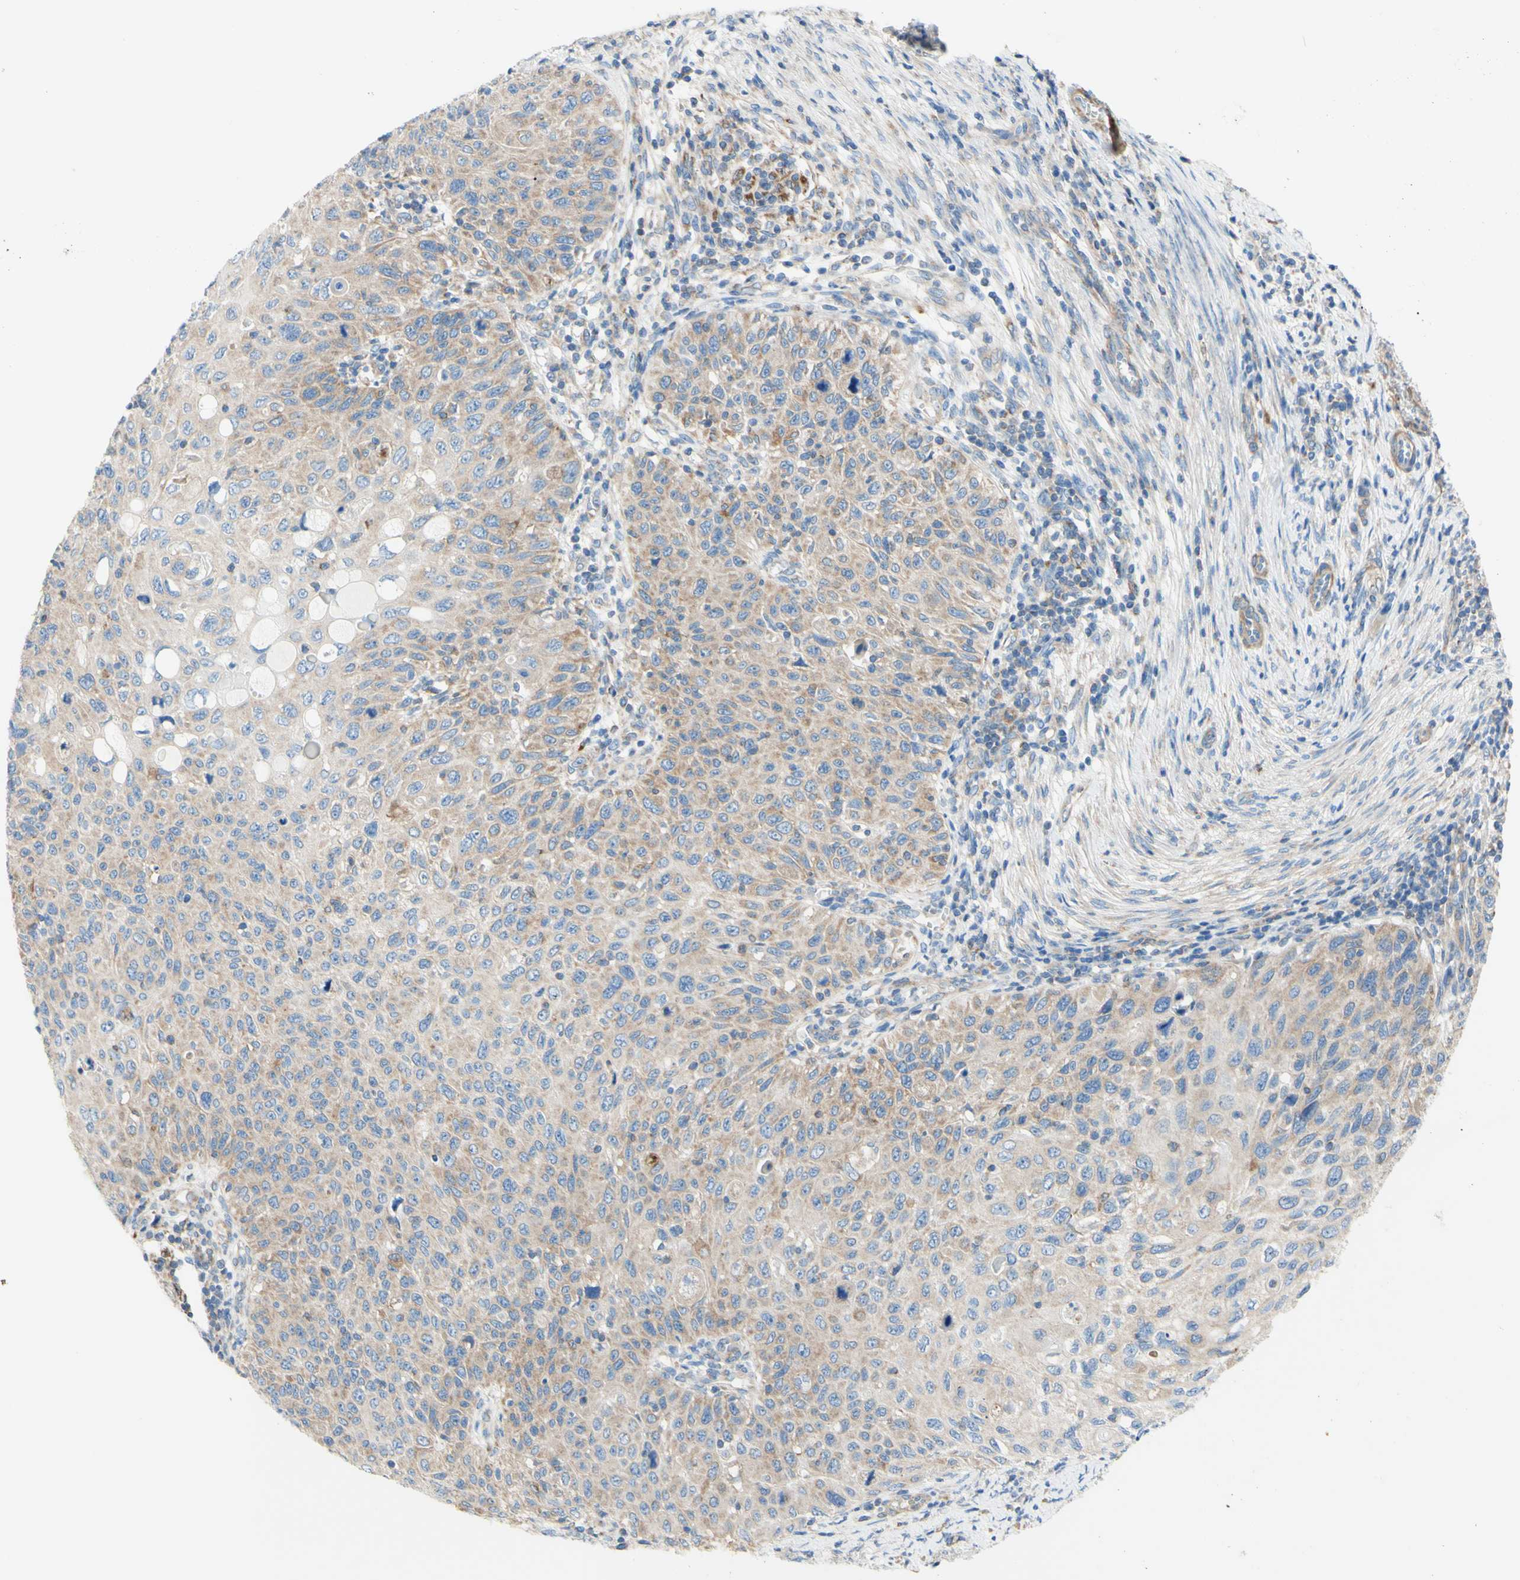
{"staining": {"intensity": "weak", "quantity": "25%-75%", "location": "cytoplasmic/membranous"}, "tissue": "cervical cancer", "cell_type": "Tumor cells", "image_type": "cancer", "snomed": [{"axis": "morphology", "description": "Squamous cell carcinoma, NOS"}, {"axis": "topography", "description": "Cervix"}], "caption": "Cervical squamous cell carcinoma stained for a protein reveals weak cytoplasmic/membranous positivity in tumor cells. (brown staining indicates protein expression, while blue staining denotes nuclei).", "gene": "RETREG2", "patient": {"sex": "female", "age": 70}}